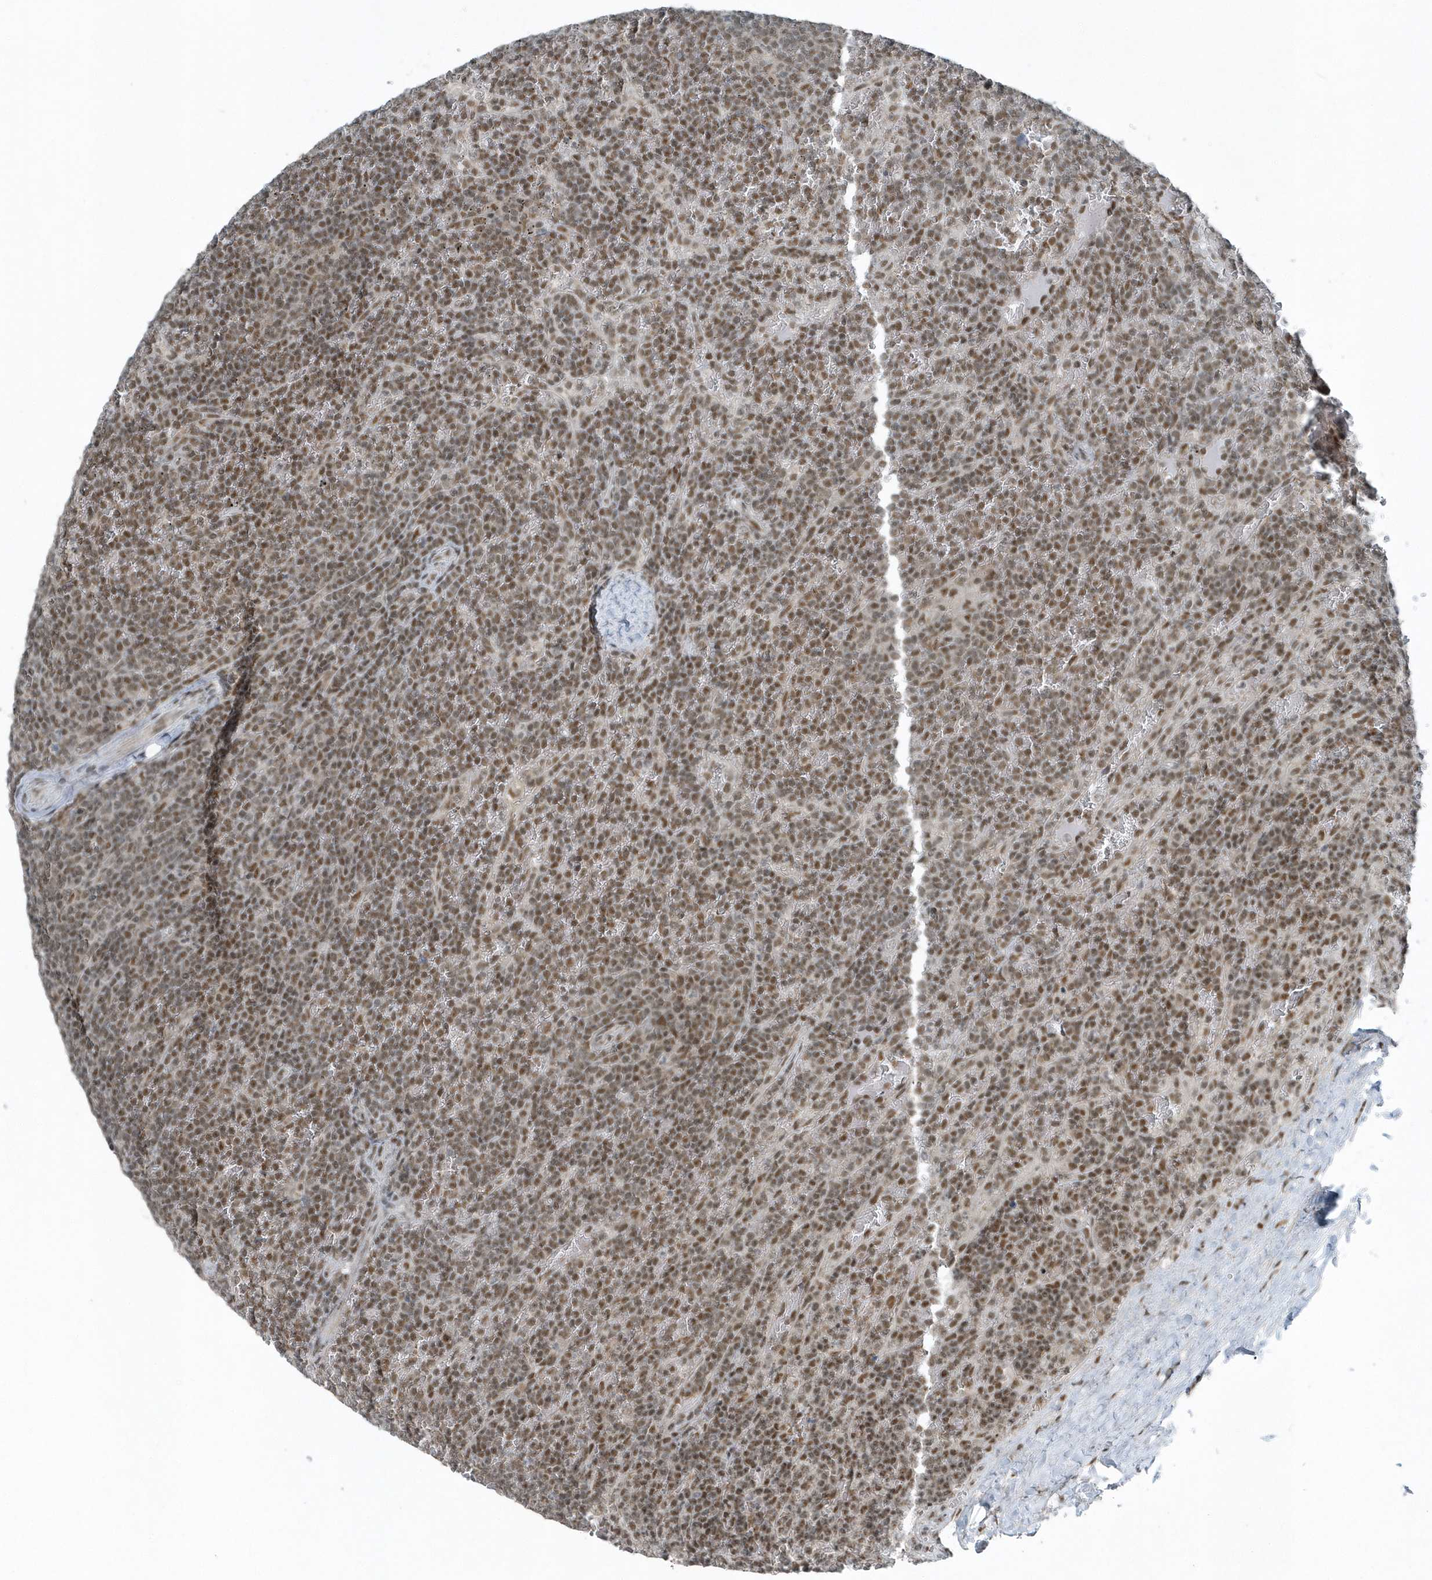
{"staining": {"intensity": "moderate", "quantity": ">75%", "location": "nuclear"}, "tissue": "lymphoma", "cell_type": "Tumor cells", "image_type": "cancer", "snomed": [{"axis": "morphology", "description": "Malignant lymphoma, non-Hodgkin's type, Low grade"}, {"axis": "topography", "description": "Spleen"}], "caption": "DAB (3,3'-diaminobenzidine) immunohistochemical staining of lymphoma displays moderate nuclear protein staining in about >75% of tumor cells.", "gene": "YTHDC1", "patient": {"sex": "female", "age": 19}}